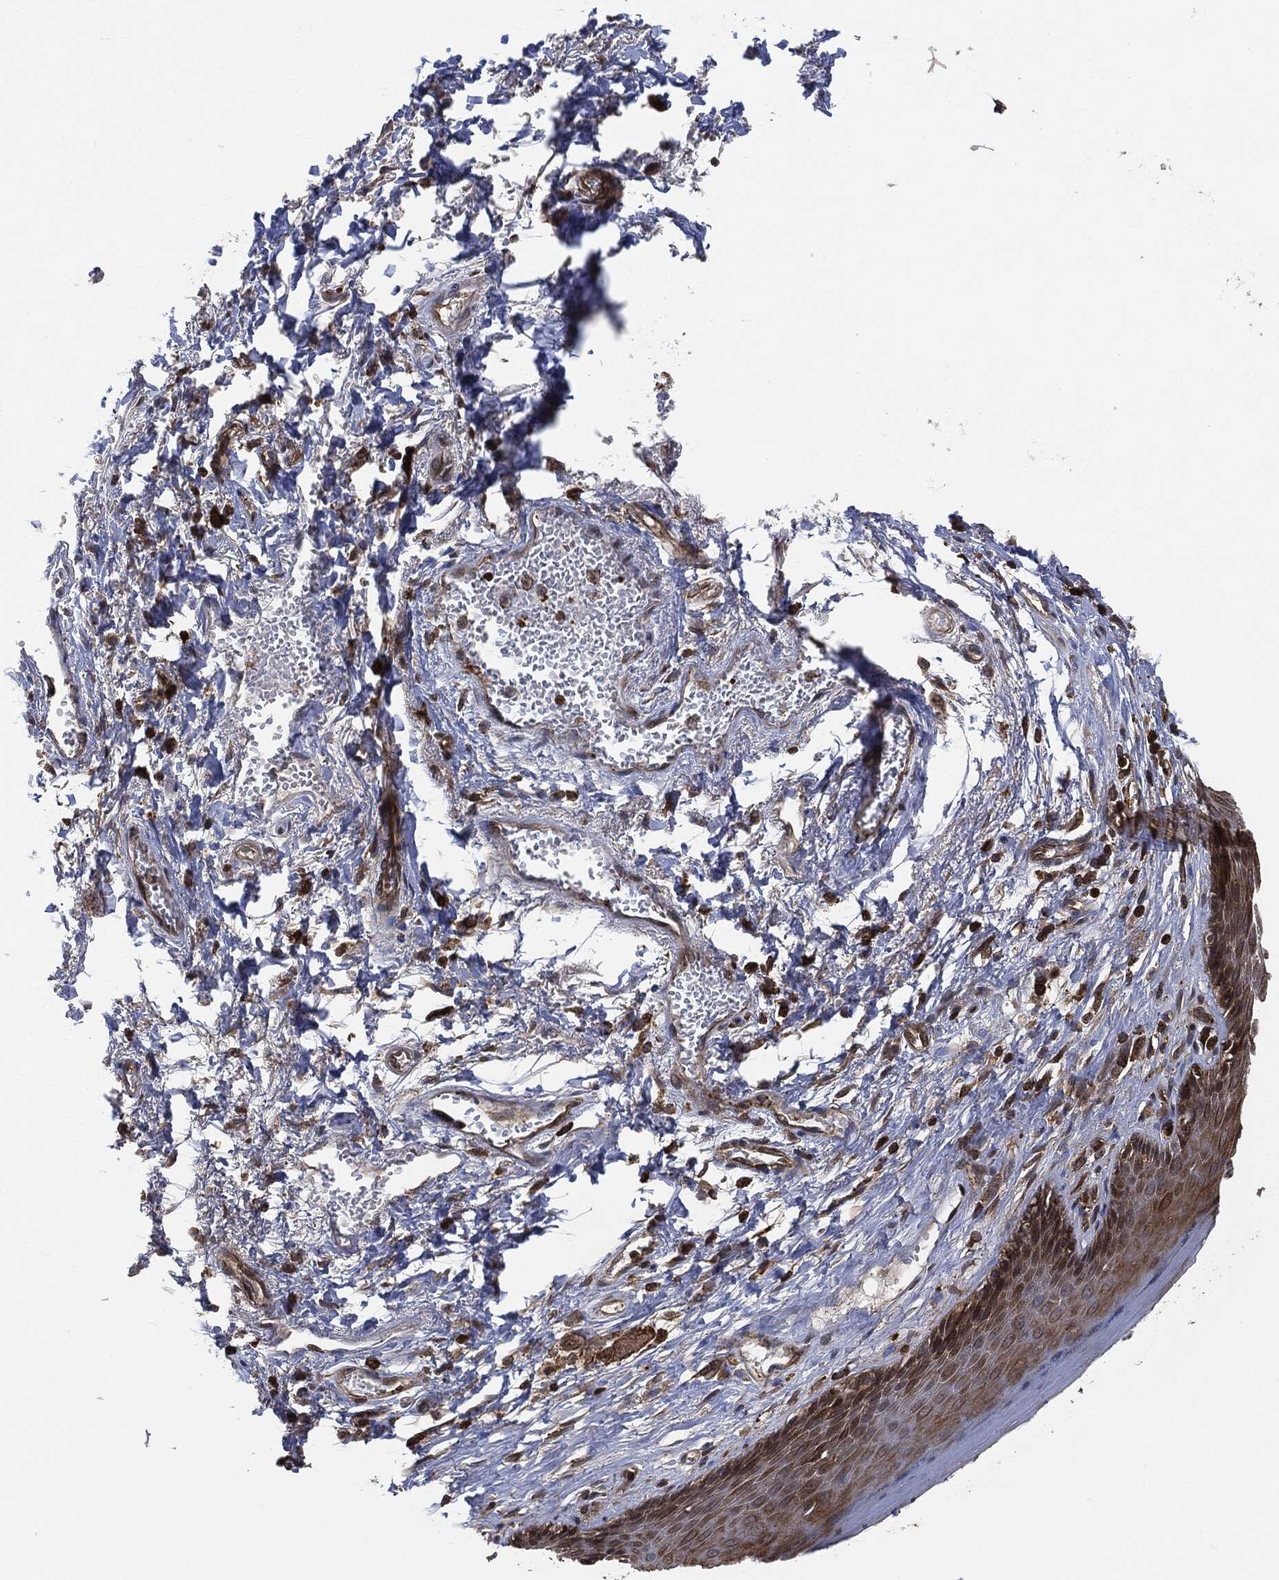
{"staining": {"intensity": "strong", "quantity": "25%-75%", "location": "nuclear"}, "tissue": "skin", "cell_type": "Epidermal cells", "image_type": "normal", "snomed": [{"axis": "morphology", "description": "Normal tissue, NOS"}, {"axis": "morphology", "description": "Adenocarcinoma, NOS"}, {"axis": "topography", "description": "Rectum"}, {"axis": "topography", "description": "Anal"}], "caption": "Skin was stained to show a protein in brown. There is high levels of strong nuclear expression in about 25%-75% of epidermal cells.", "gene": "TPT1", "patient": {"sex": "female", "age": 68}}